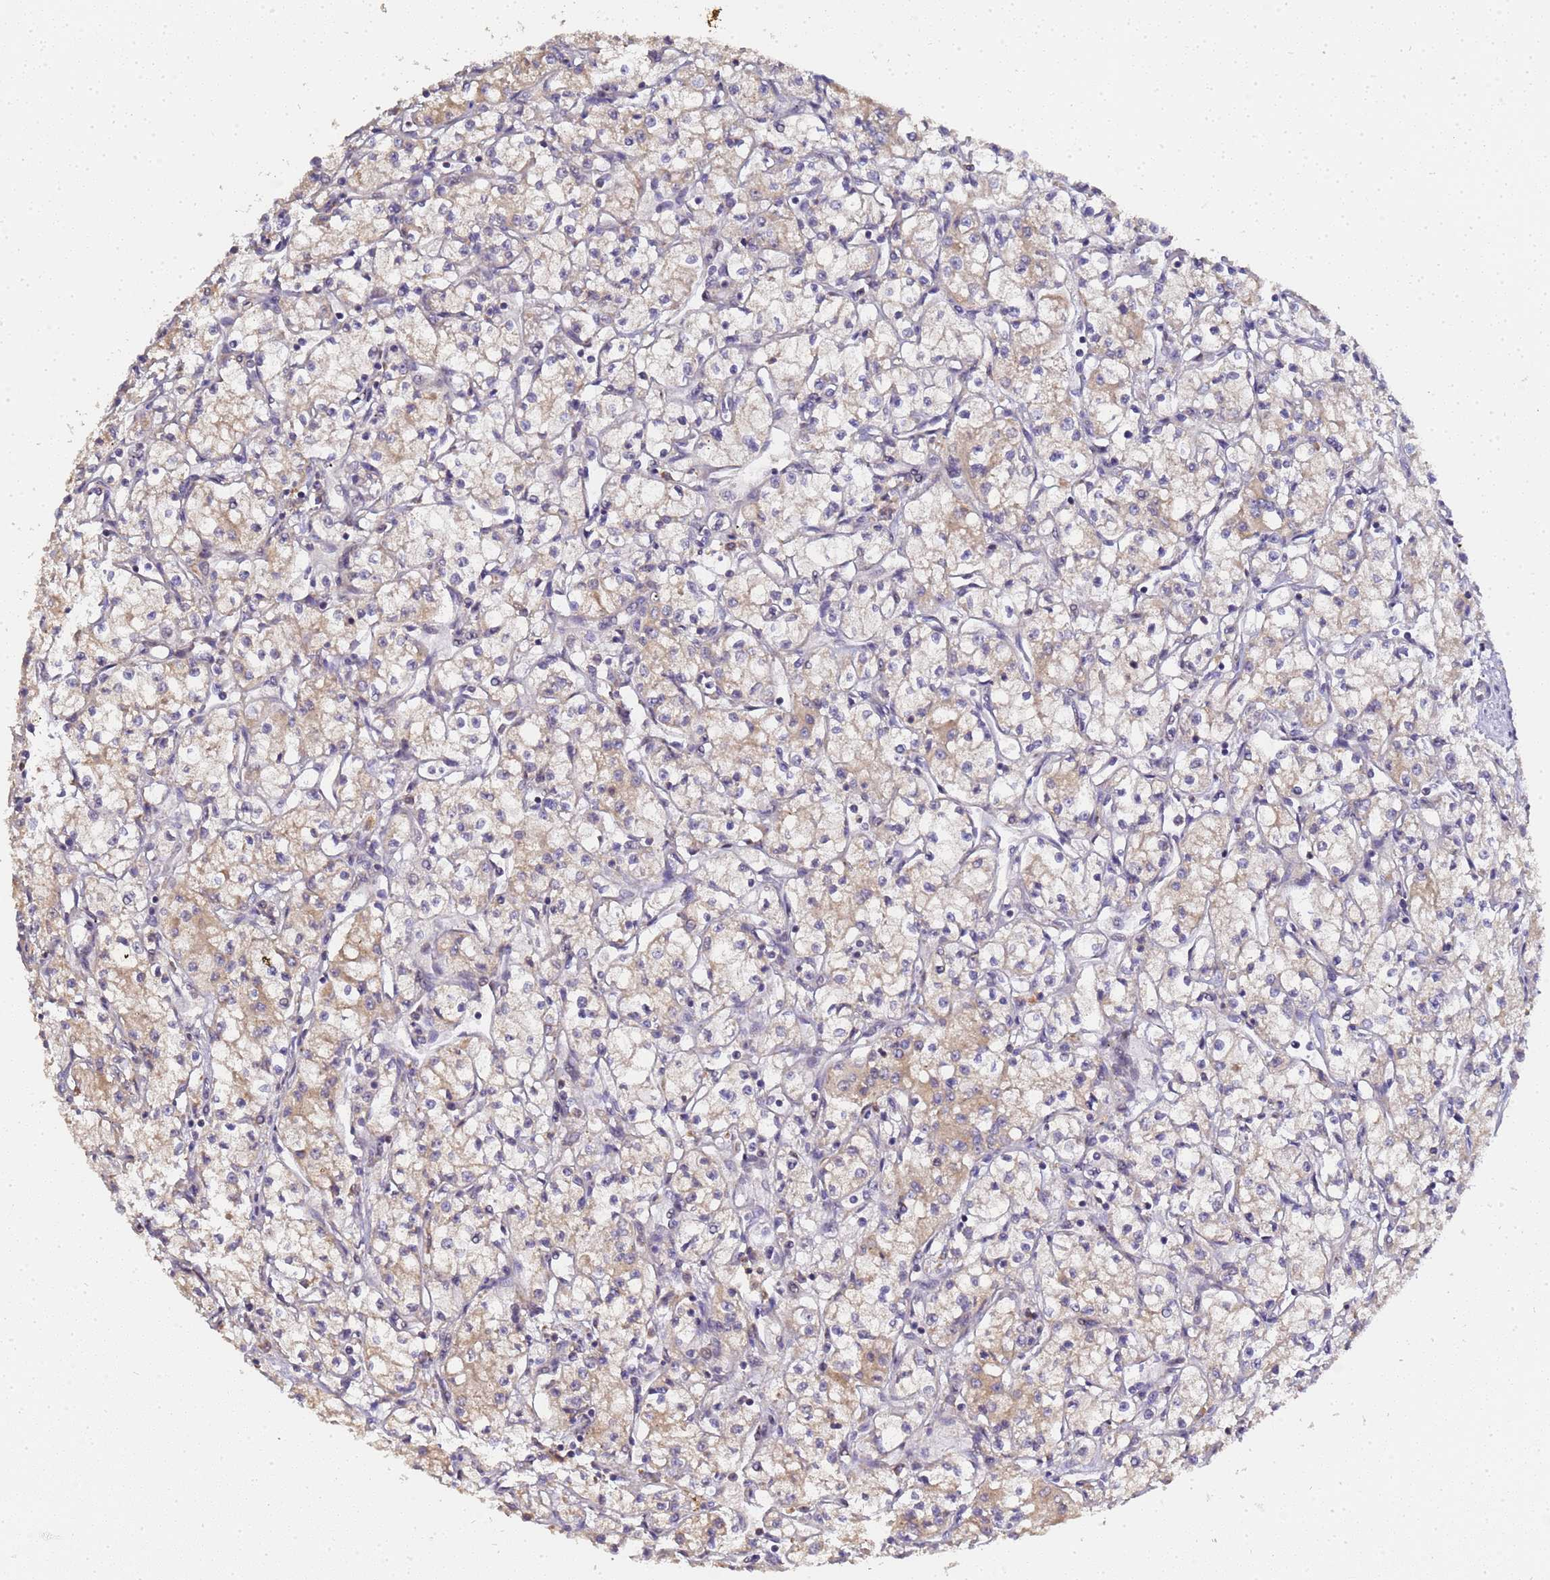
{"staining": {"intensity": "weak", "quantity": "<25%", "location": "cytoplasmic/membranous"}, "tissue": "renal cancer", "cell_type": "Tumor cells", "image_type": "cancer", "snomed": [{"axis": "morphology", "description": "Adenocarcinoma, NOS"}, {"axis": "topography", "description": "Kidney"}], "caption": "High power microscopy histopathology image of an IHC histopathology image of renal adenocarcinoma, revealing no significant positivity in tumor cells.", "gene": "LGI4", "patient": {"sex": "male", "age": 59}}